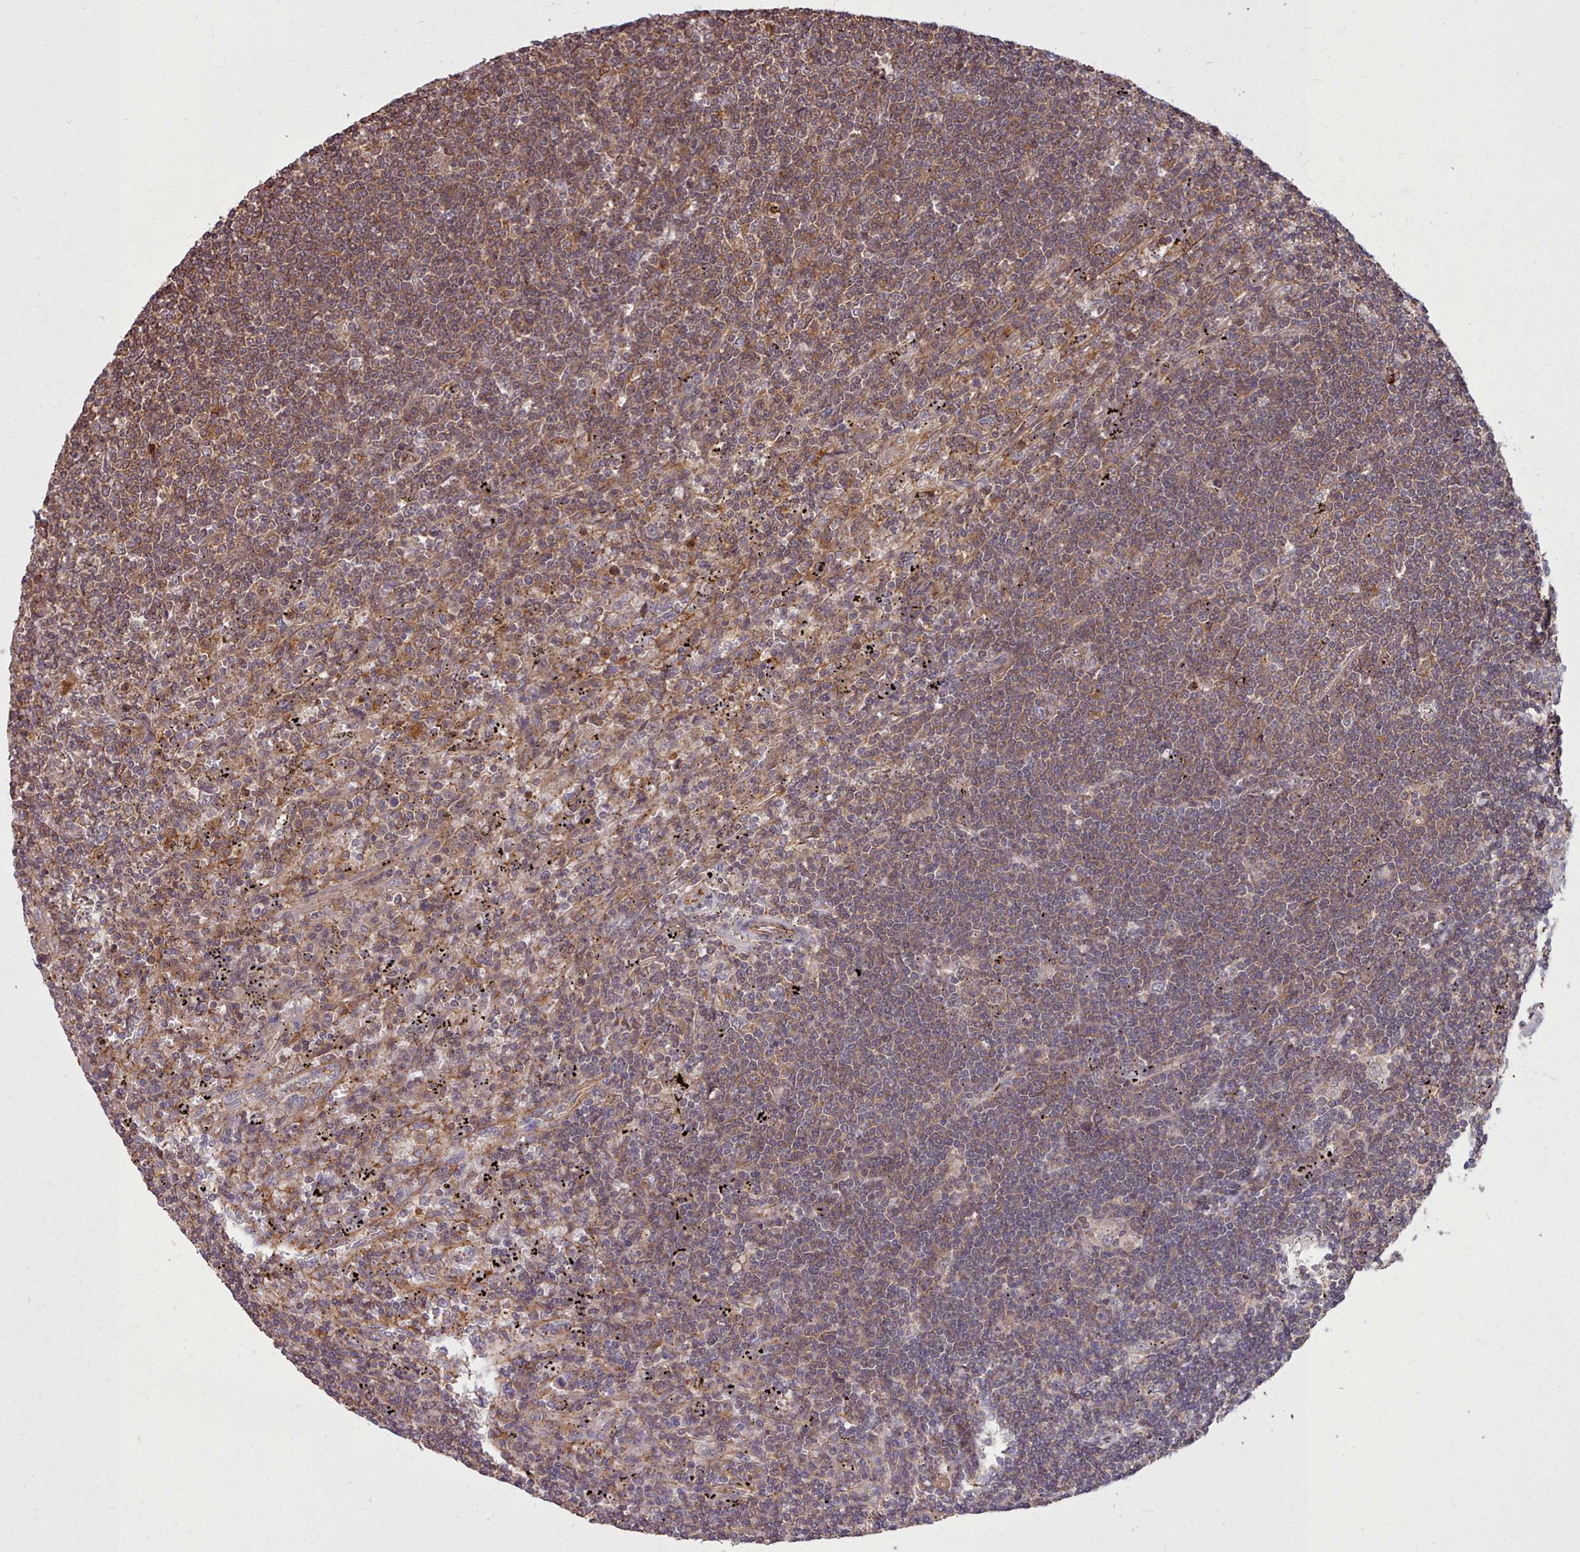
{"staining": {"intensity": "moderate", "quantity": ">75%", "location": "cytoplasmic/membranous"}, "tissue": "lymphoma", "cell_type": "Tumor cells", "image_type": "cancer", "snomed": [{"axis": "morphology", "description": "Malignant lymphoma, non-Hodgkin's type, Low grade"}, {"axis": "topography", "description": "Spleen"}], "caption": "Moderate cytoplasmic/membranous protein expression is seen in about >75% of tumor cells in malignant lymphoma, non-Hodgkin's type (low-grade).", "gene": "STUB1", "patient": {"sex": "male", "age": 76}}